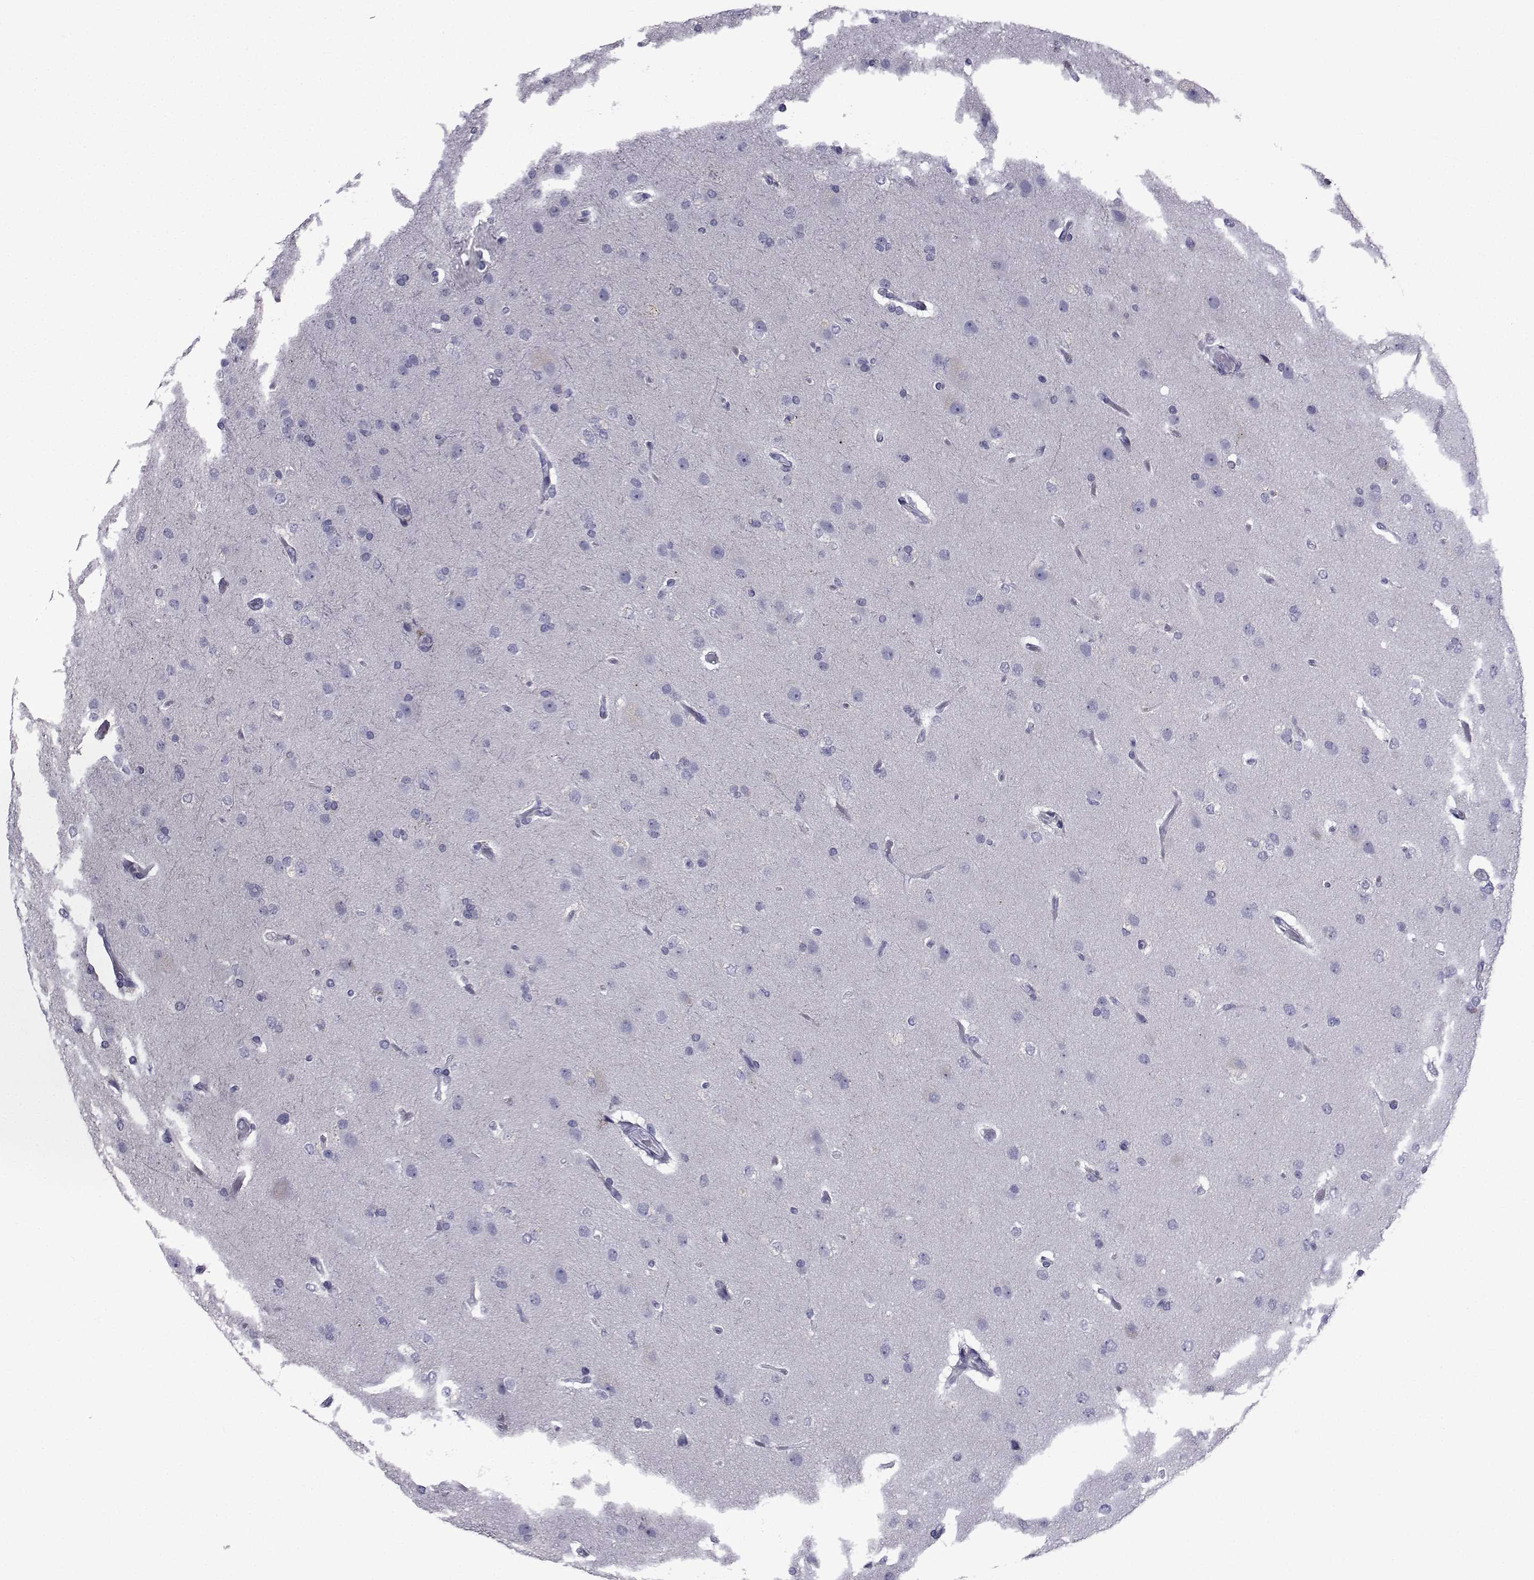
{"staining": {"intensity": "negative", "quantity": "none", "location": "none"}, "tissue": "glioma", "cell_type": "Tumor cells", "image_type": "cancer", "snomed": [{"axis": "morphology", "description": "Glioma, malignant, High grade"}, {"axis": "topography", "description": "Brain"}], "caption": "The image displays no significant staining in tumor cells of high-grade glioma (malignant).", "gene": "FDXR", "patient": {"sex": "male", "age": 68}}